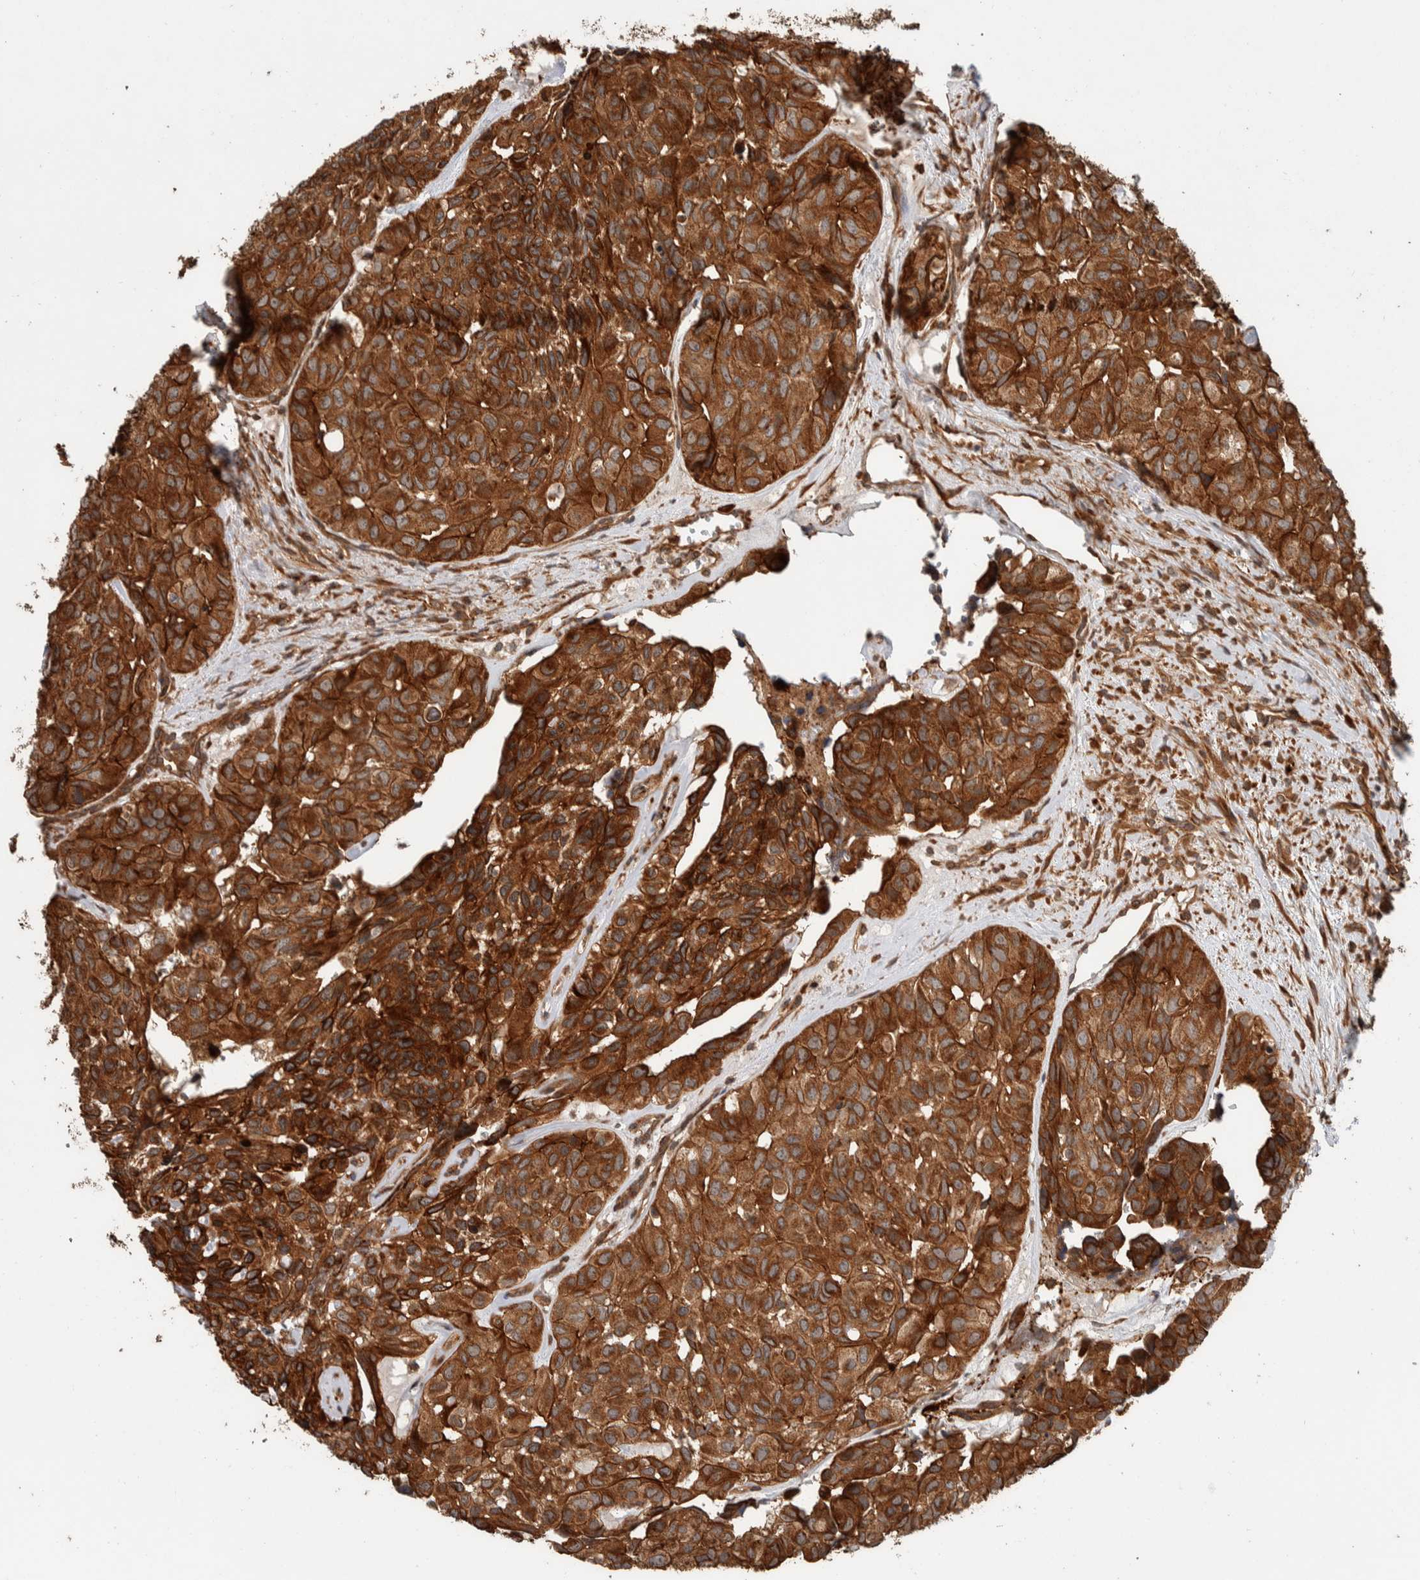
{"staining": {"intensity": "moderate", "quantity": ">75%", "location": "cytoplasmic/membranous"}, "tissue": "head and neck cancer", "cell_type": "Tumor cells", "image_type": "cancer", "snomed": [{"axis": "morphology", "description": "Adenocarcinoma, NOS"}, {"axis": "topography", "description": "Salivary gland, NOS"}, {"axis": "topography", "description": "Head-Neck"}], "caption": "Moderate cytoplasmic/membranous positivity is appreciated in about >75% of tumor cells in head and neck cancer.", "gene": "SYNRG", "patient": {"sex": "female", "age": 76}}